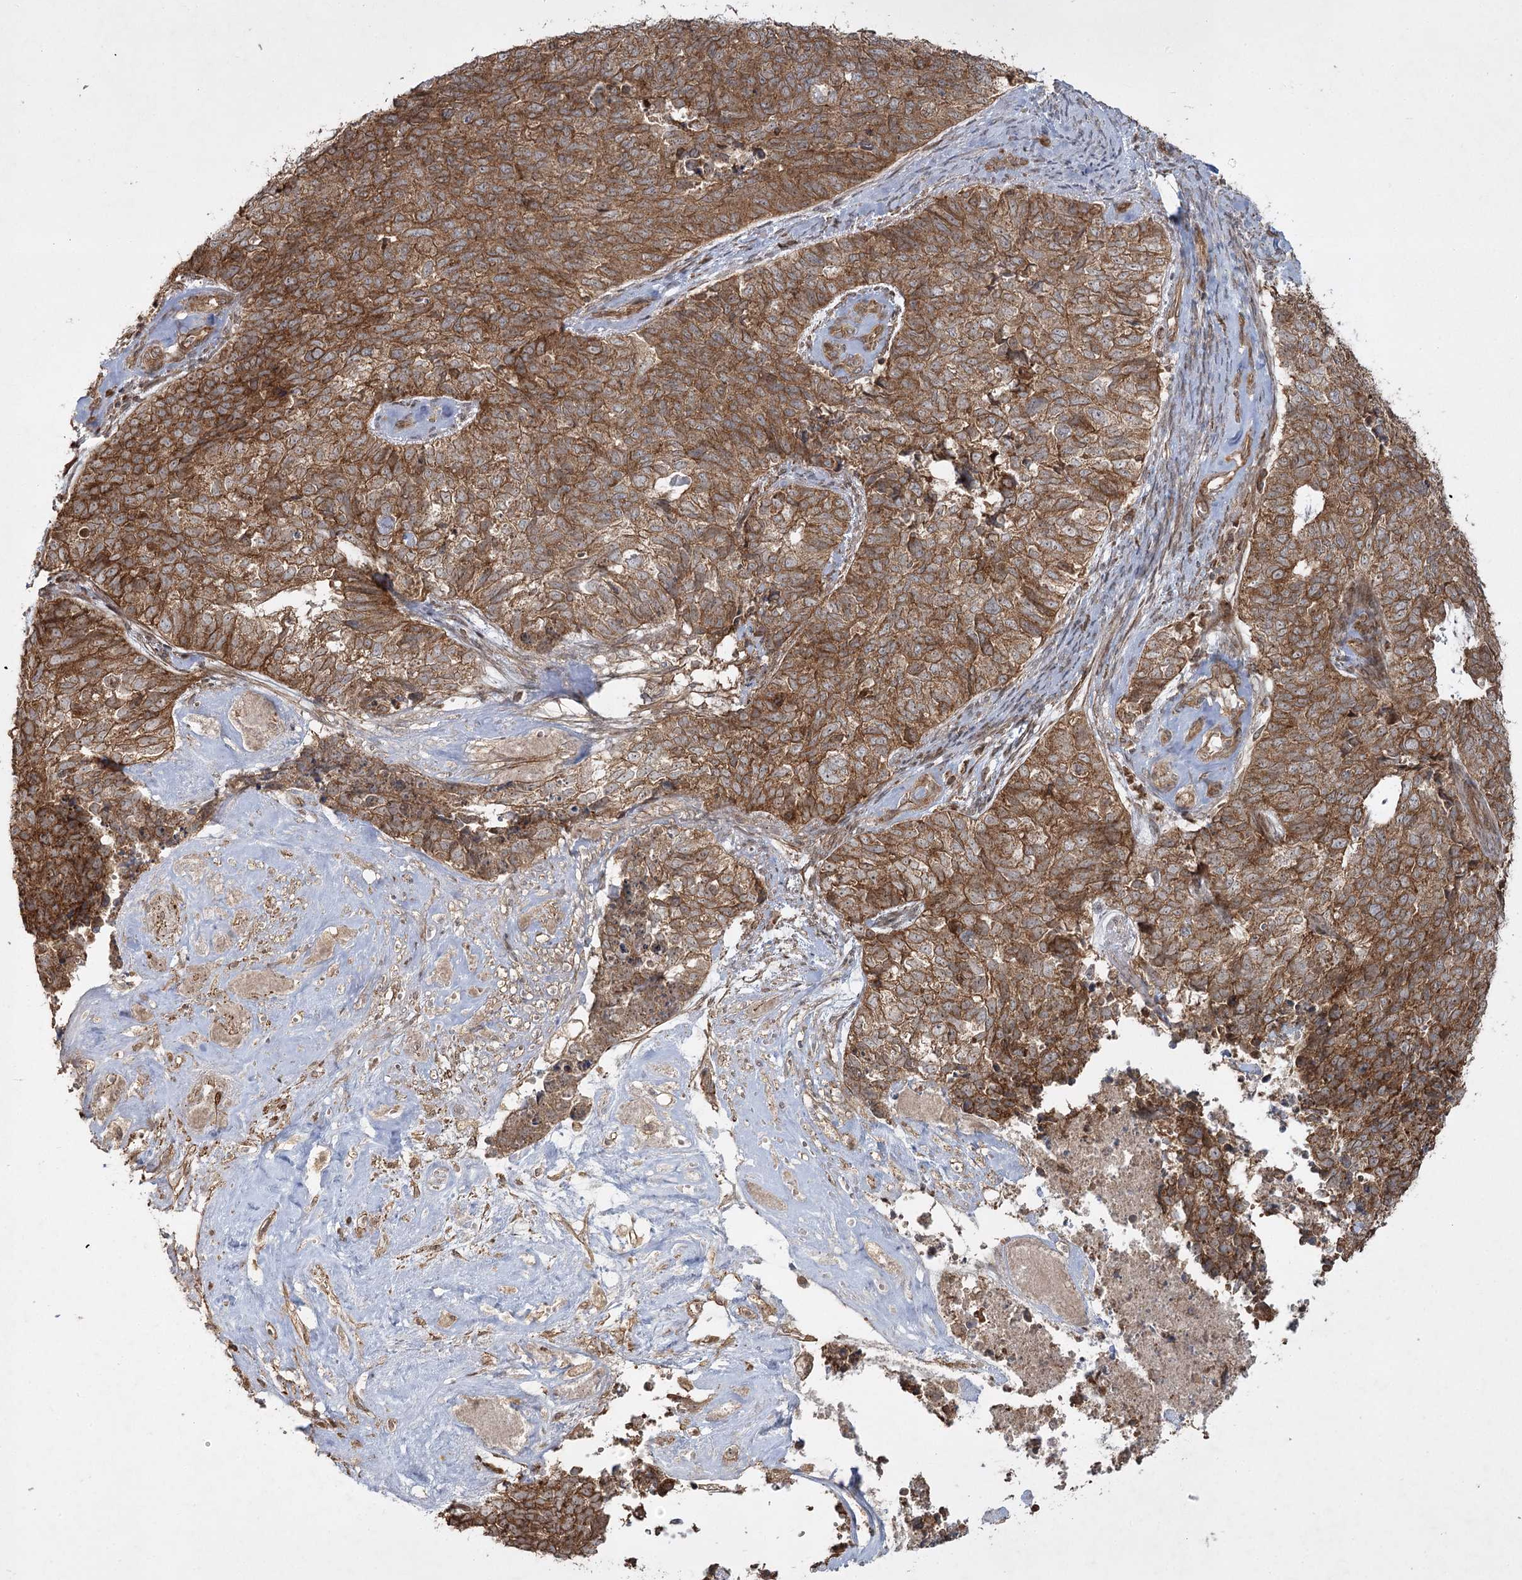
{"staining": {"intensity": "strong", "quantity": ">75%", "location": "cytoplasmic/membranous"}, "tissue": "cervical cancer", "cell_type": "Tumor cells", "image_type": "cancer", "snomed": [{"axis": "morphology", "description": "Squamous cell carcinoma, NOS"}, {"axis": "topography", "description": "Cervix"}], "caption": "Immunohistochemical staining of cervical cancer (squamous cell carcinoma) exhibits high levels of strong cytoplasmic/membranous protein staining in approximately >75% of tumor cells.", "gene": "CPLANE1", "patient": {"sex": "female", "age": 63}}